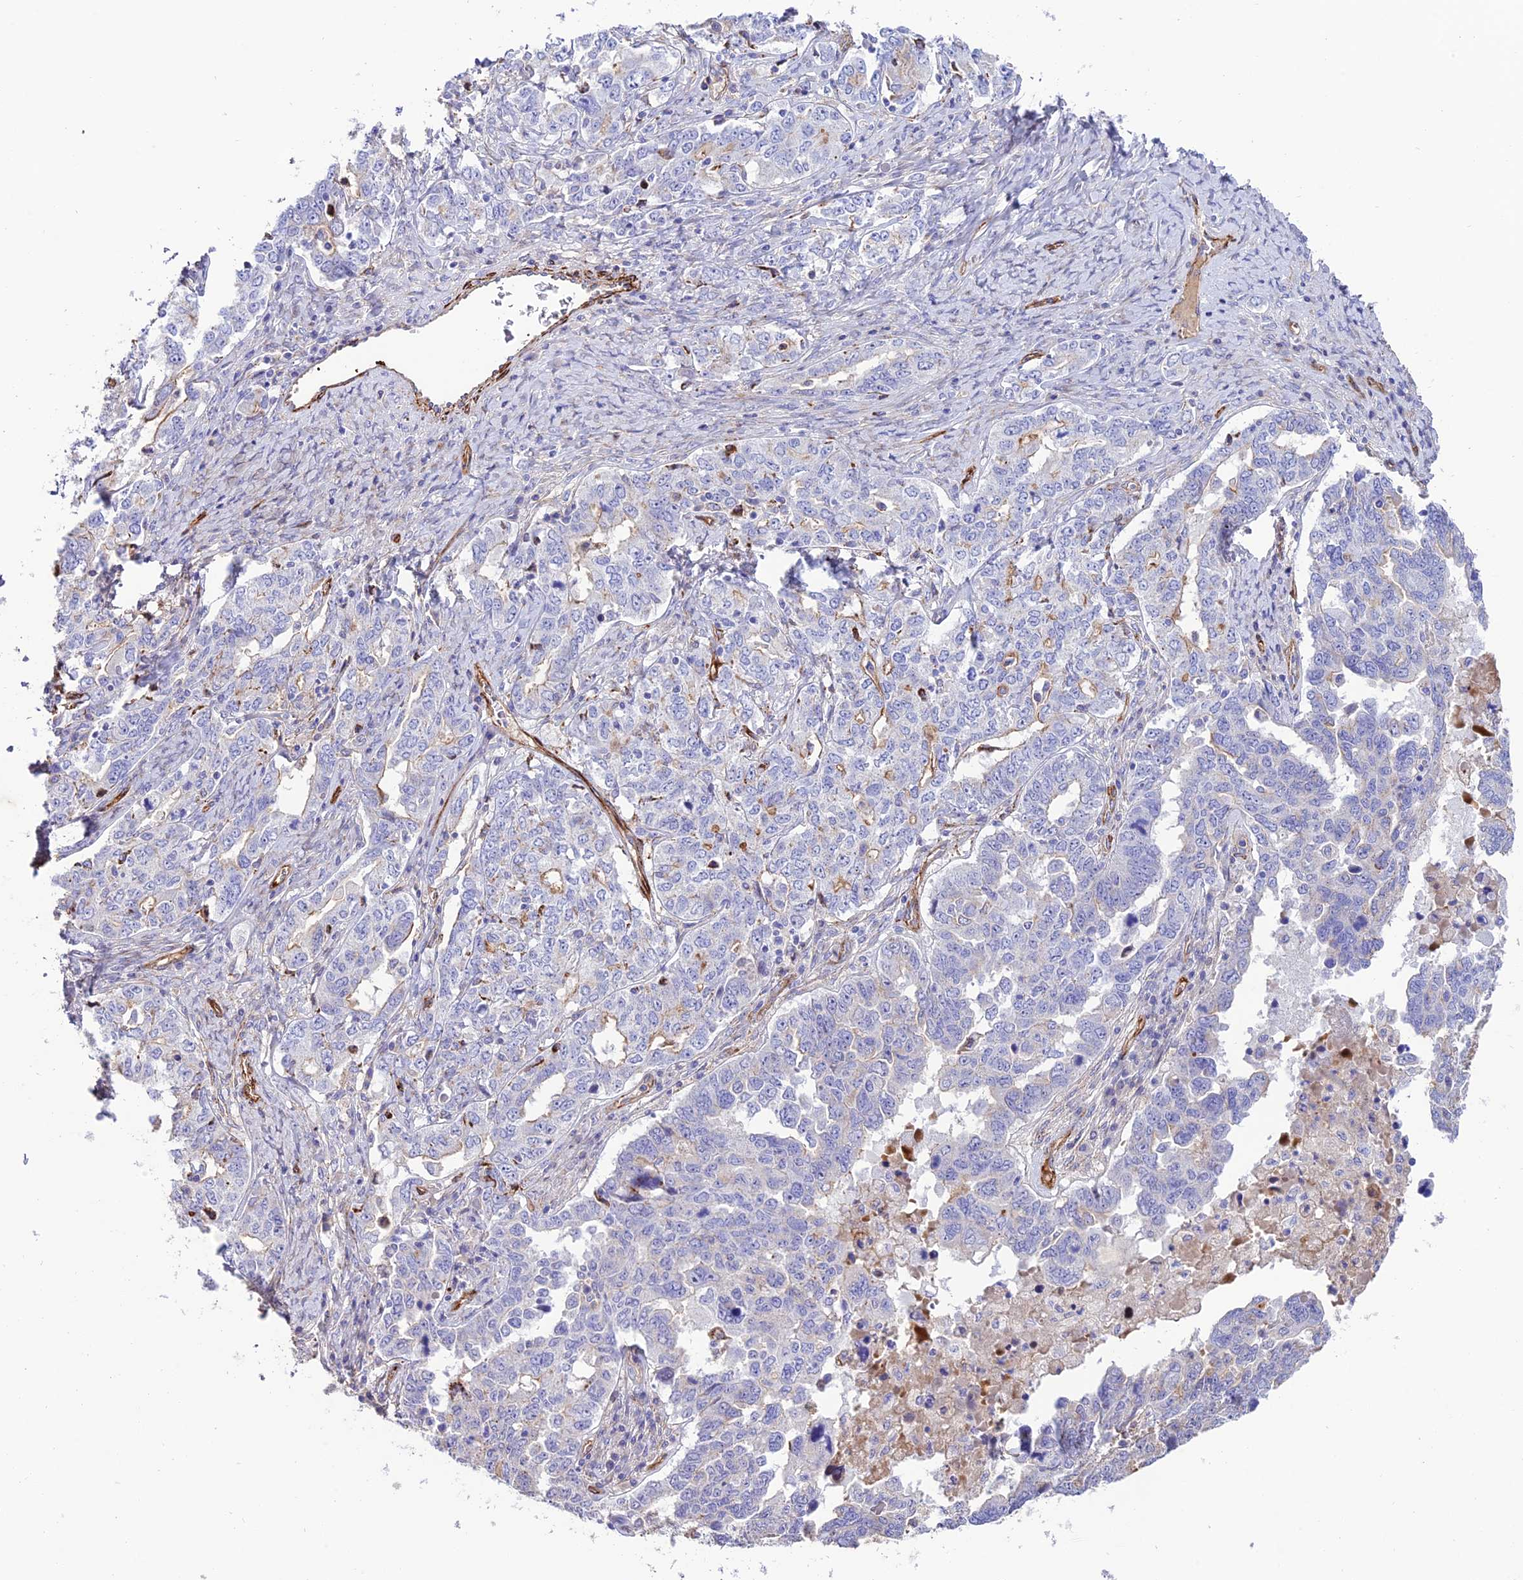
{"staining": {"intensity": "negative", "quantity": "none", "location": "none"}, "tissue": "ovarian cancer", "cell_type": "Tumor cells", "image_type": "cancer", "snomed": [{"axis": "morphology", "description": "Carcinoma, endometroid"}, {"axis": "topography", "description": "Ovary"}], "caption": "Image shows no protein staining in tumor cells of ovarian cancer tissue.", "gene": "REX1BD", "patient": {"sex": "female", "age": 62}}